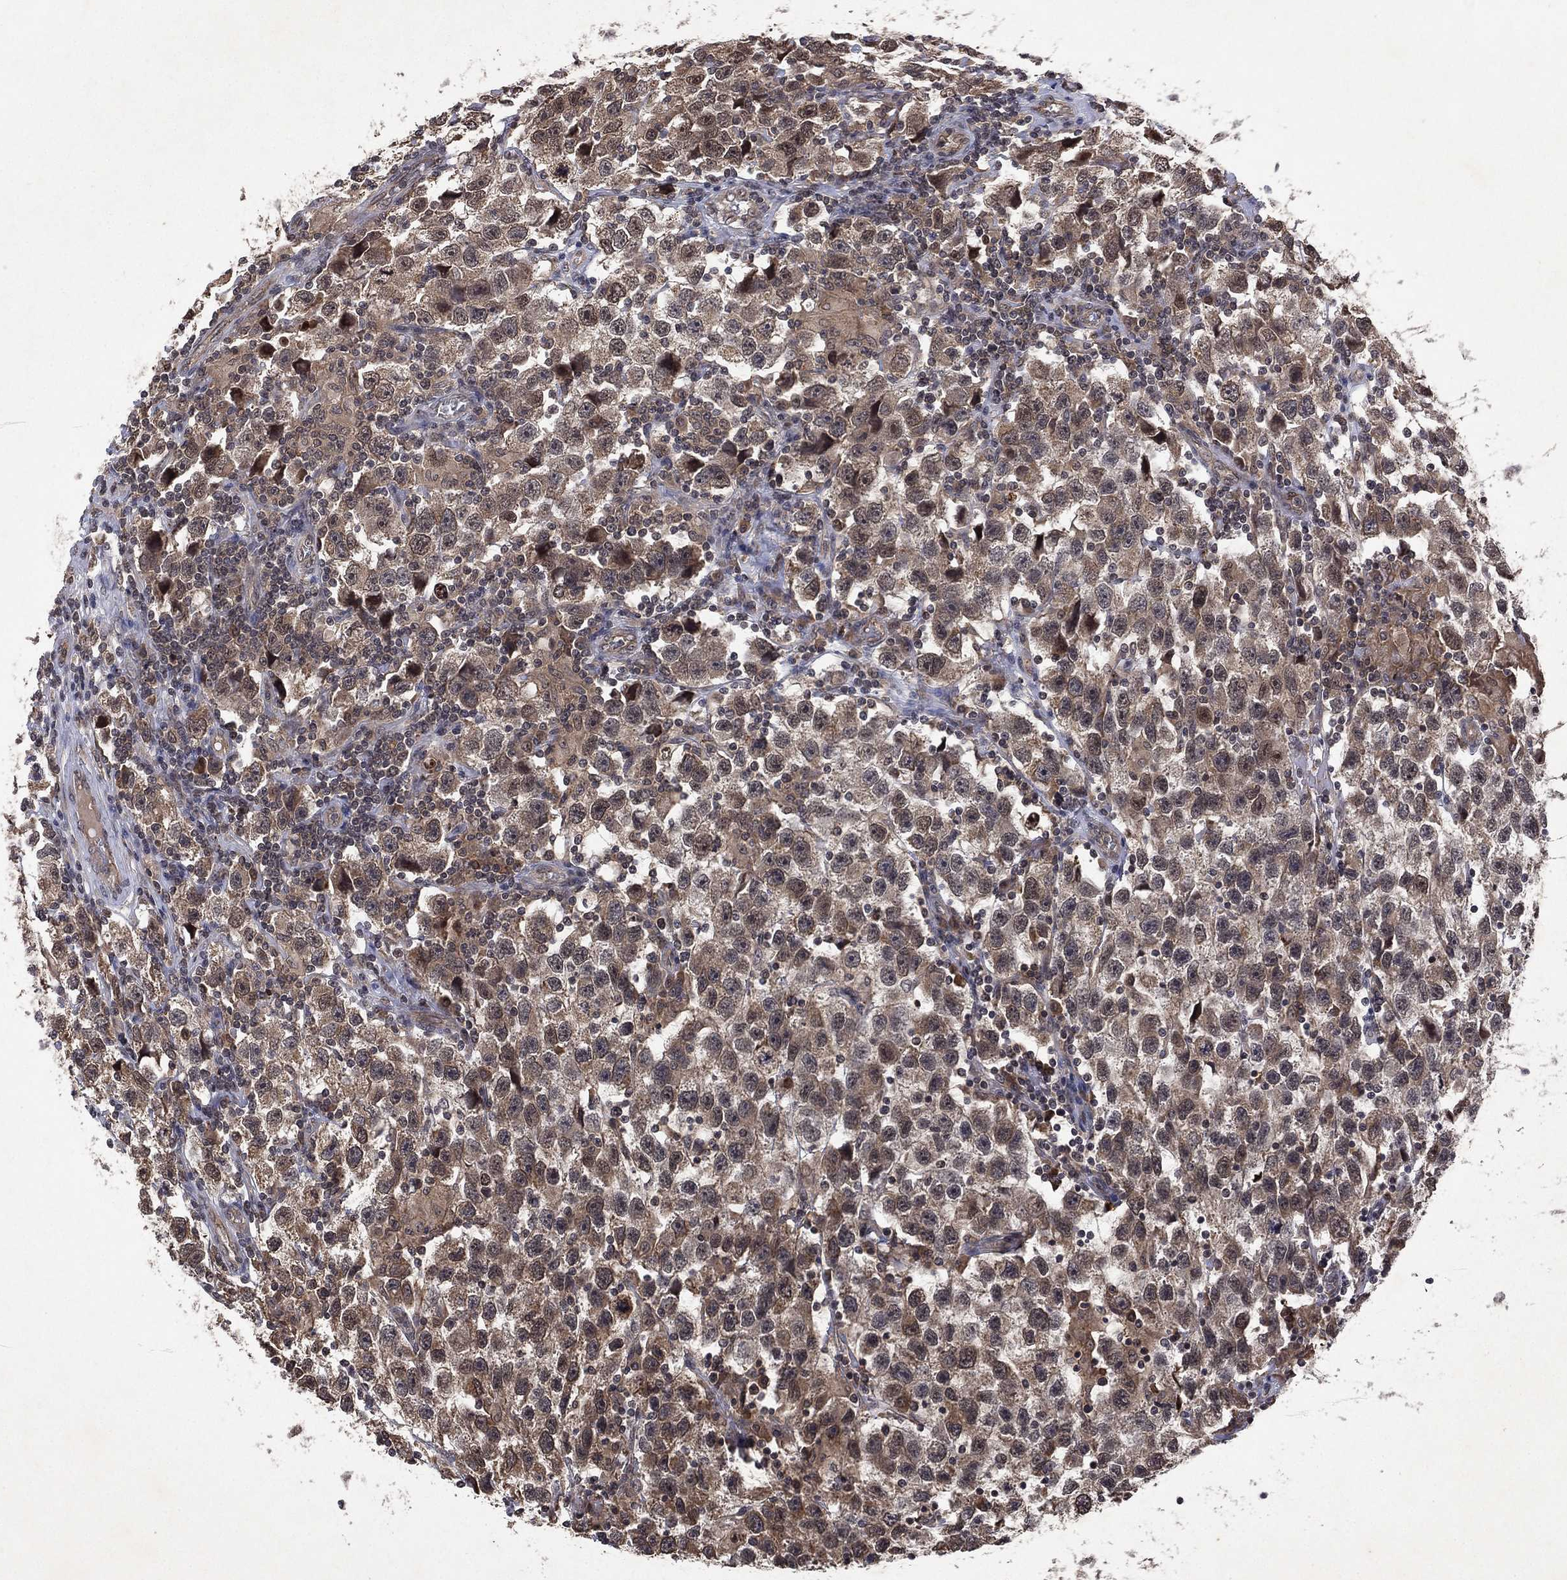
{"staining": {"intensity": "weak", "quantity": "<25%", "location": "cytoplasmic/membranous"}, "tissue": "testis cancer", "cell_type": "Tumor cells", "image_type": "cancer", "snomed": [{"axis": "morphology", "description": "Seminoma, NOS"}, {"axis": "topography", "description": "Testis"}], "caption": "There is no significant positivity in tumor cells of testis seminoma. (DAB IHC, high magnification).", "gene": "ATG4B", "patient": {"sex": "male", "age": 26}}